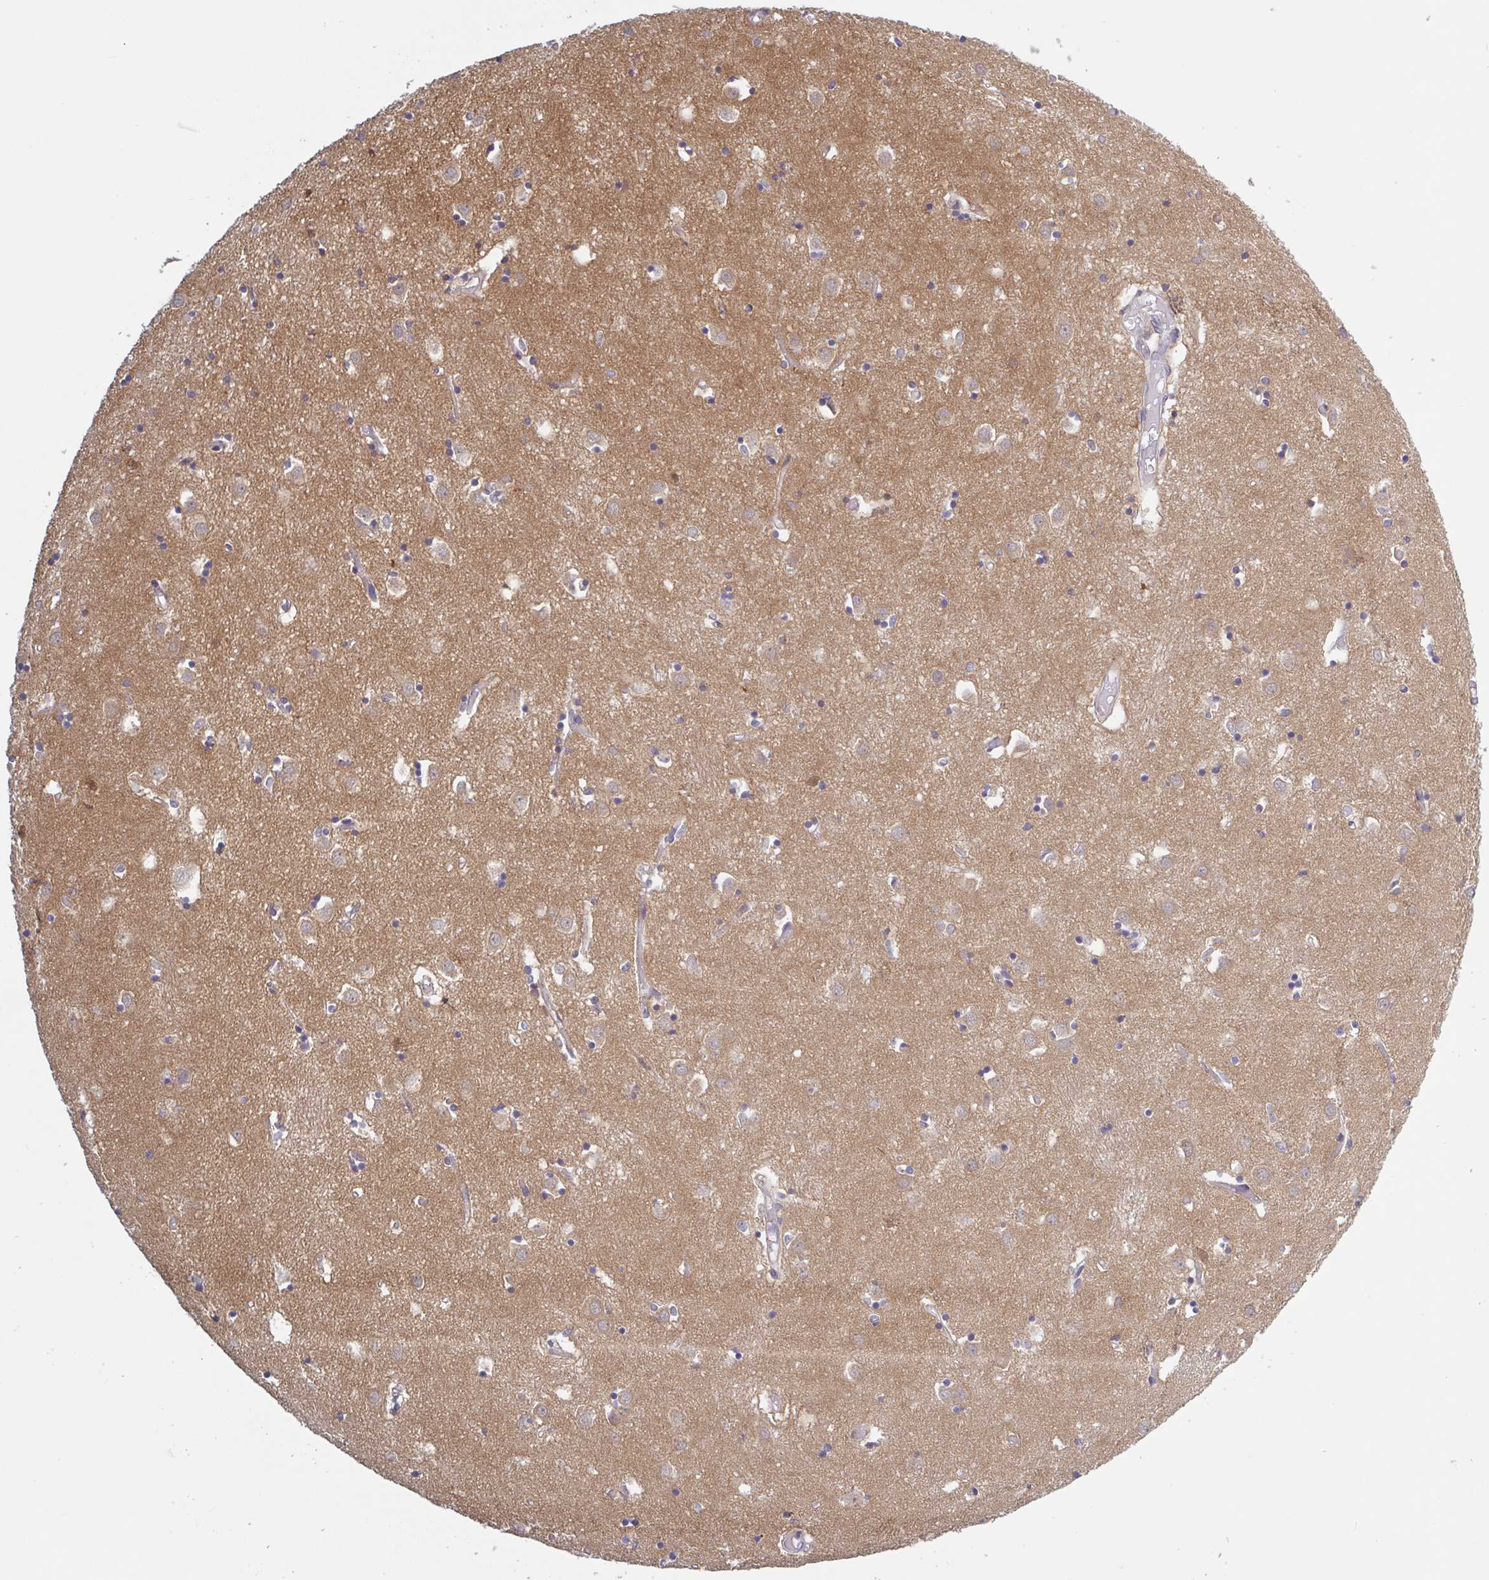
{"staining": {"intensity": "weak", "quantity": "<25%", "location": "cytoplasmic/membranous"}, "tissue": "caudate", "cell_type": "Glial cells", "image_type": "normal", "snomed": [{"axis": "morphology", "description": "Normal tissue, NOS"}, {"axis": "topography", "description": "Lateral ventricle wall"}], "caption": "Glial cells are negative for protein expression in unremarkable human caudate. (Stains: DAB IHC with hematoxylin counter stain, Microscopy: brightfield microscopy at high magnification).", "gene": "SURF1", "patient": {"sex": "male", "age": 70}}